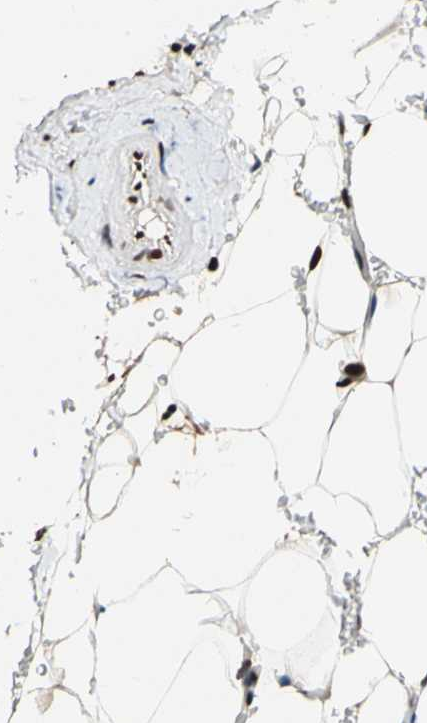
{"staining": {"intensity": "strong", "quantity": ">75%", "location": "nuclear"}, "tissue": "adipose tissue", "cell_type": "Adipocytes", "image_type": "normal", "snomed": [{"axis": "morphology", "description": "Normal tissue, NOS"}, {"axis": "topography", "description": "Peripheral nerve tissue"}], "caption": "Strong nuclear protein expression is present in approximately >75% of adipocytes in adipose tissue. Ihc stains the protein in brown and the nuclei are stained blue.", "gene": "NFIA", "patient": {"sex": "male", "age": 70}}